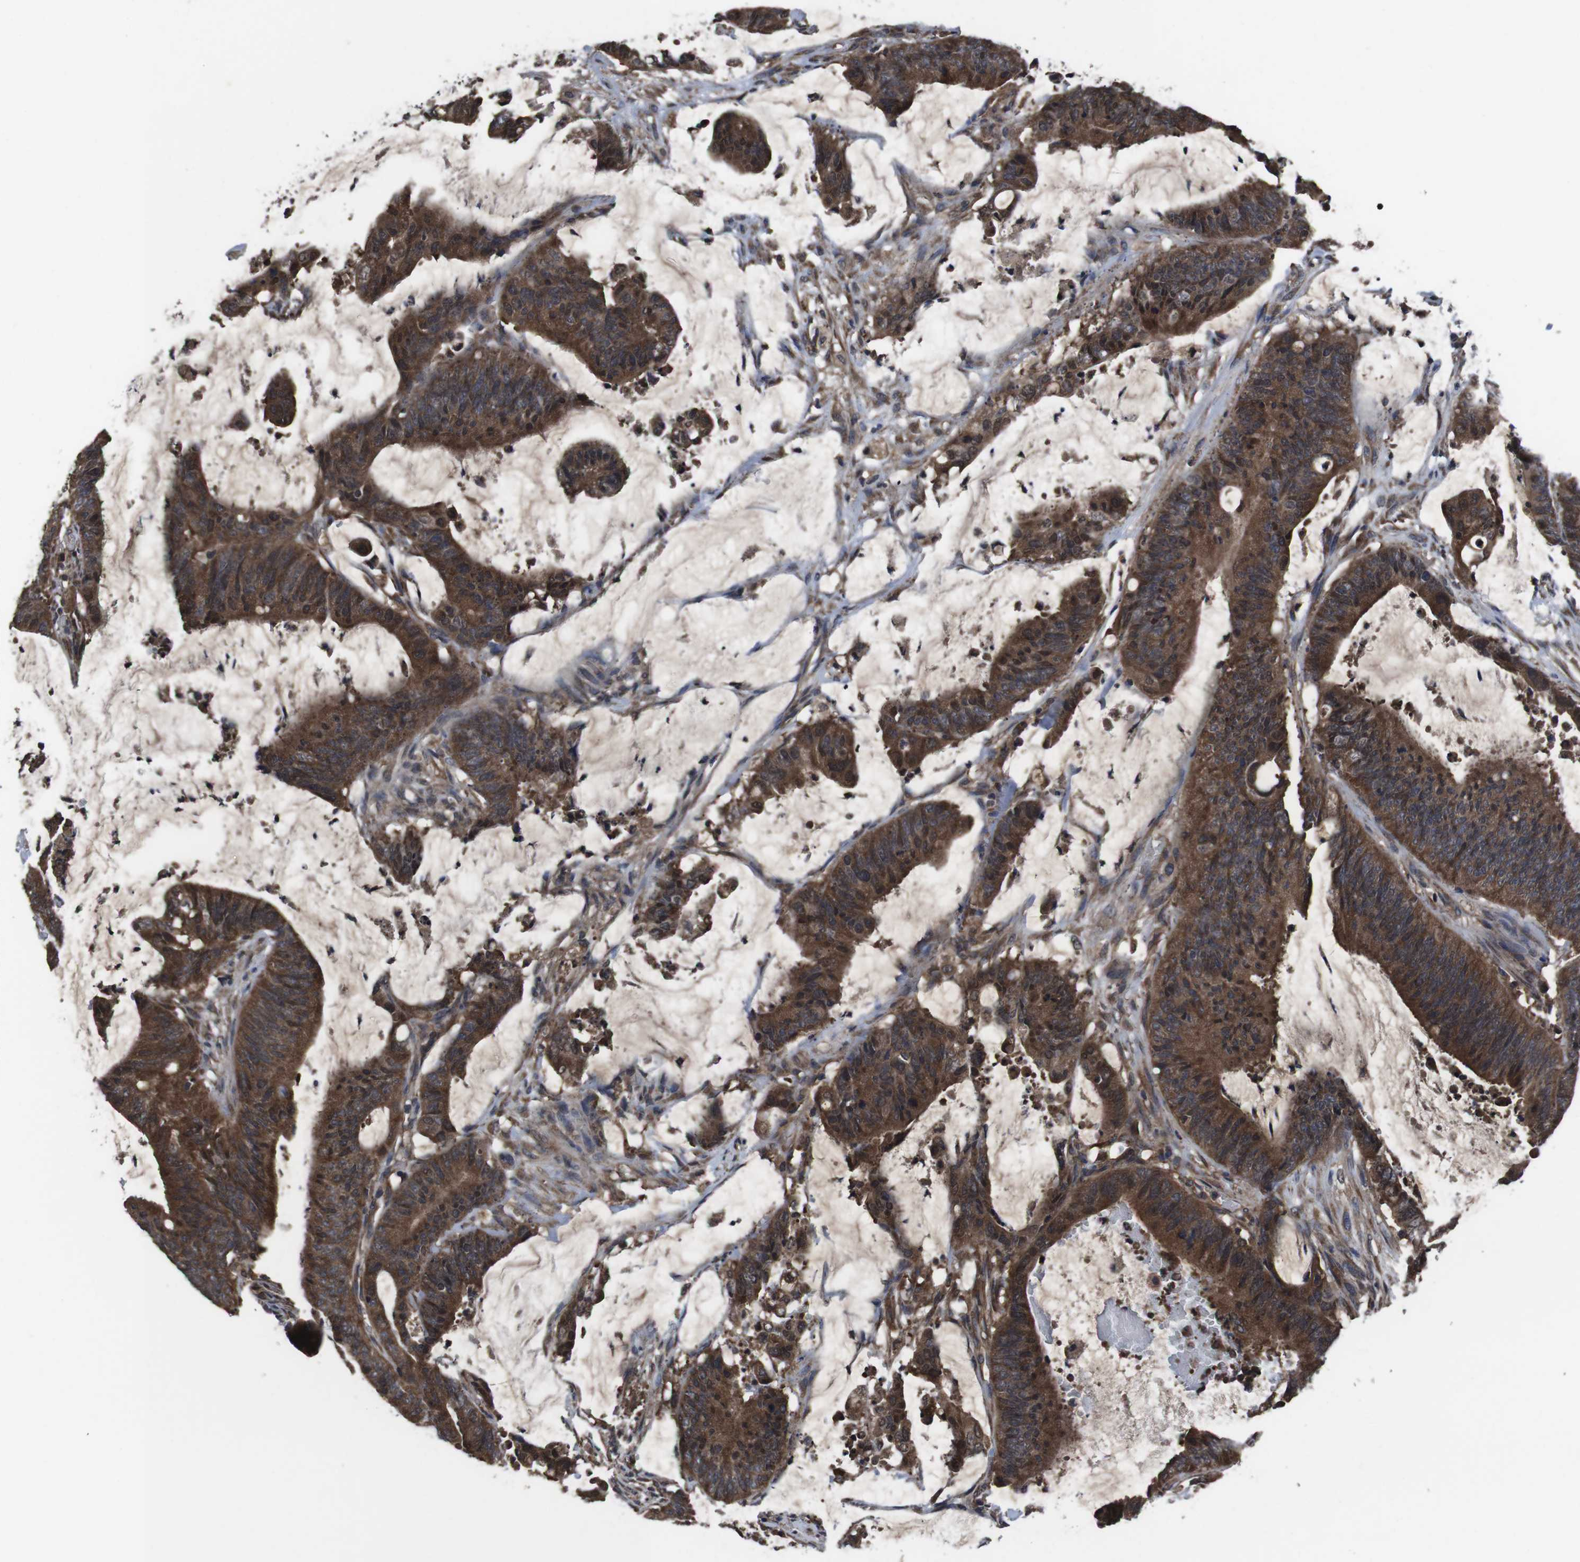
{"staining": {"intensity": "strong", "quantity": ">75%", "location": "cytoplasmic/membranous"}, "tissue": "colorectal cancer", "cell_type": "Tumor cells", "image_type": "cancer", "snomed": [{"axis": "morphology", "description": "Adenocarcinoma, NOS"}, {"axis": "topography", "description": "Rectum"}], "caption": "Immunohistochemical staining of adenocarcinoma (colorectal) exhibits high levels of strong cytoplasmic/membranous staining in about >75% of tumor cells.", "gene": "CXCL11", "patient": {"sex": "female", "age": 66}}